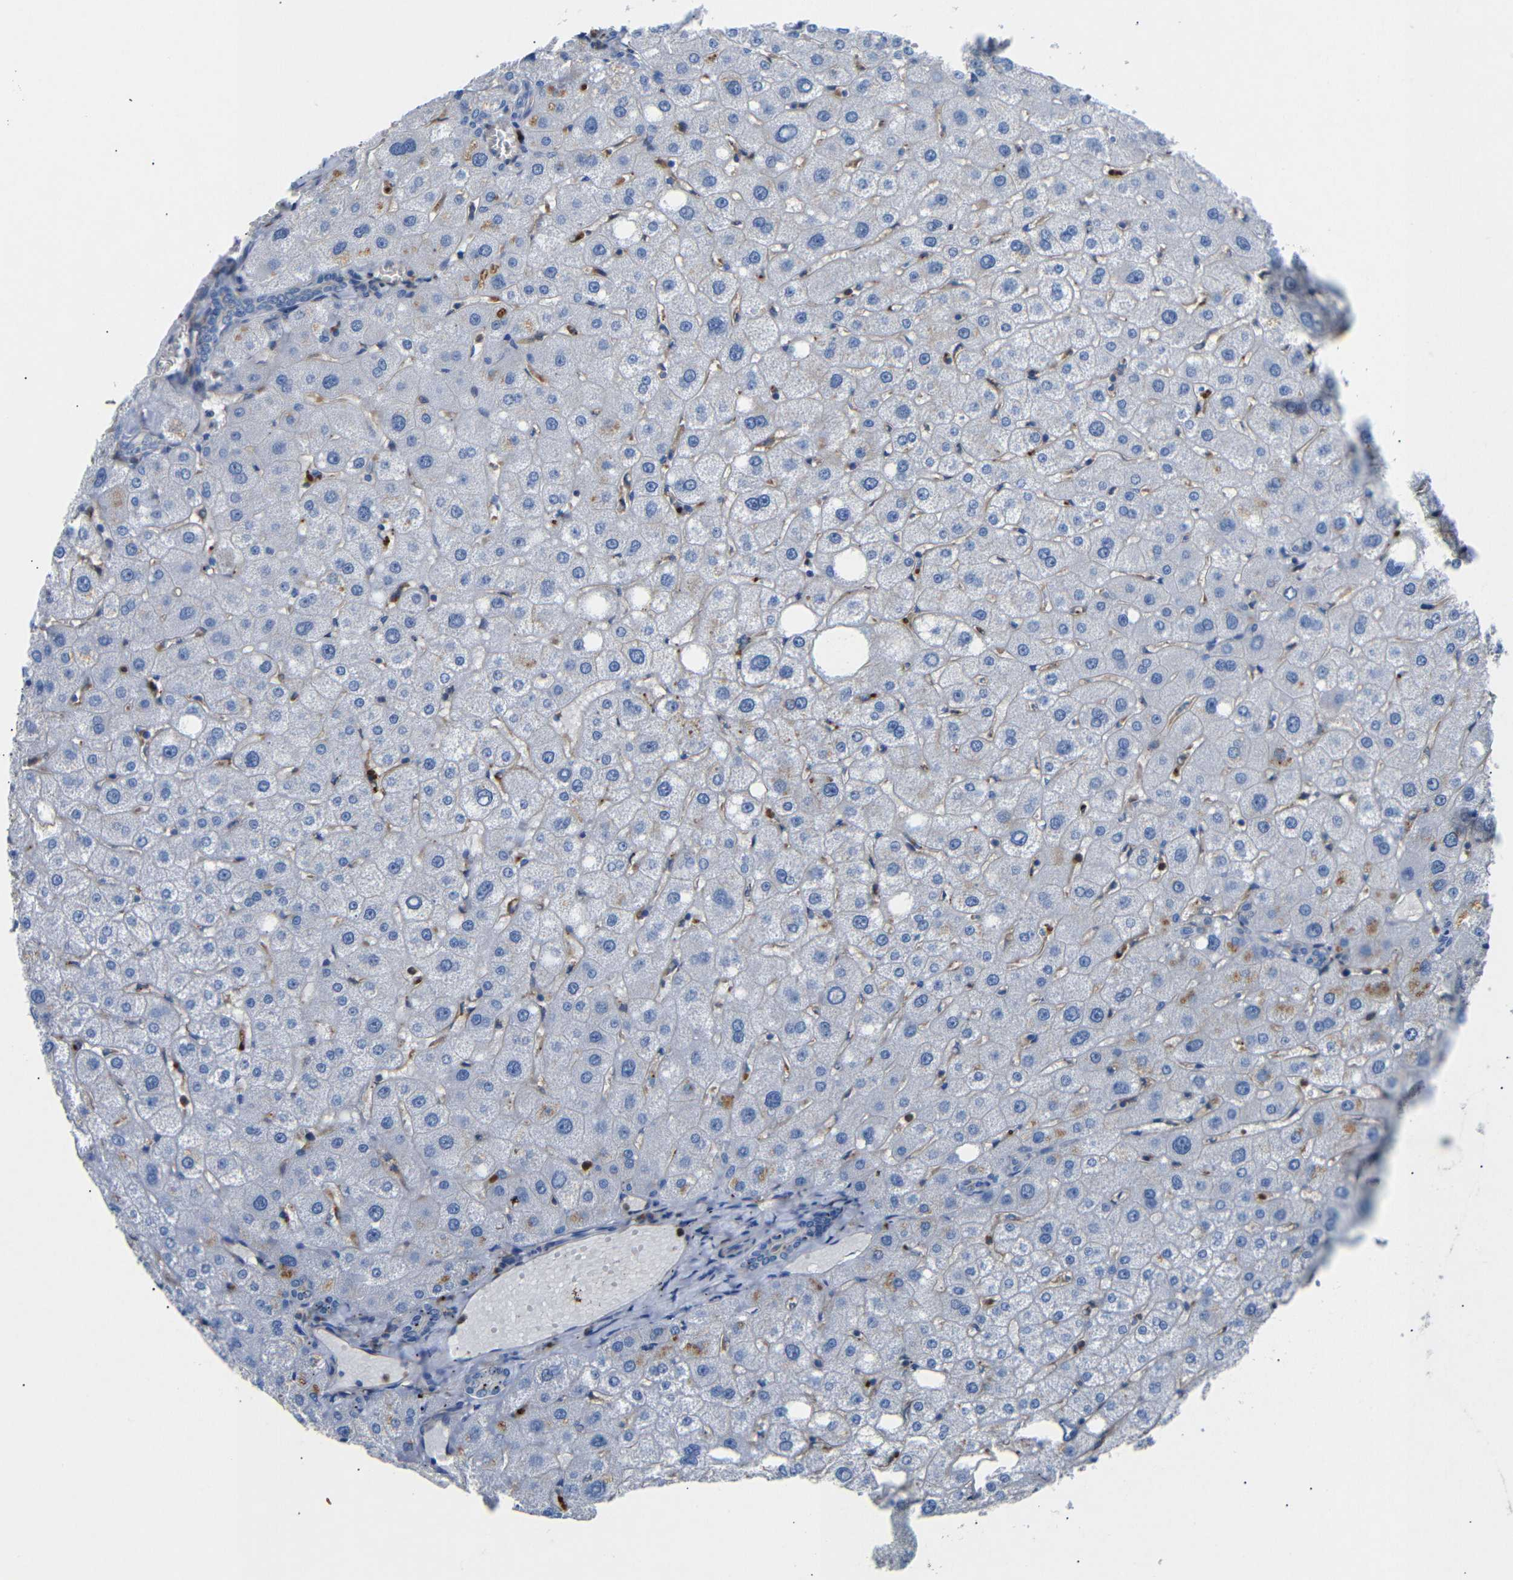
{"staining": {"intensity": "negative", "quantity": "none", "location": "none"}, "tissue": "liver", "cell_type": "Cholangiocytes", "image_type": "normal", "snomed": [{"axis": "morphology", "description": "Normal tissue, NOS"}, {"axis": "topography", "description": "Liver"}], "caption": "High magnification brightfield microscopy of unremarkable liver stained with DAB (brown) and counterstained with hematoxylin (blue): cholangiocytes show no significant staining. Brightfield microscopy of immunohistochemistry stained with DAB (brown) and hematoxylin (blue), captured at high magnification.", "gene": "SDCBP", "patient": {"sex": "male", "age": 73}}